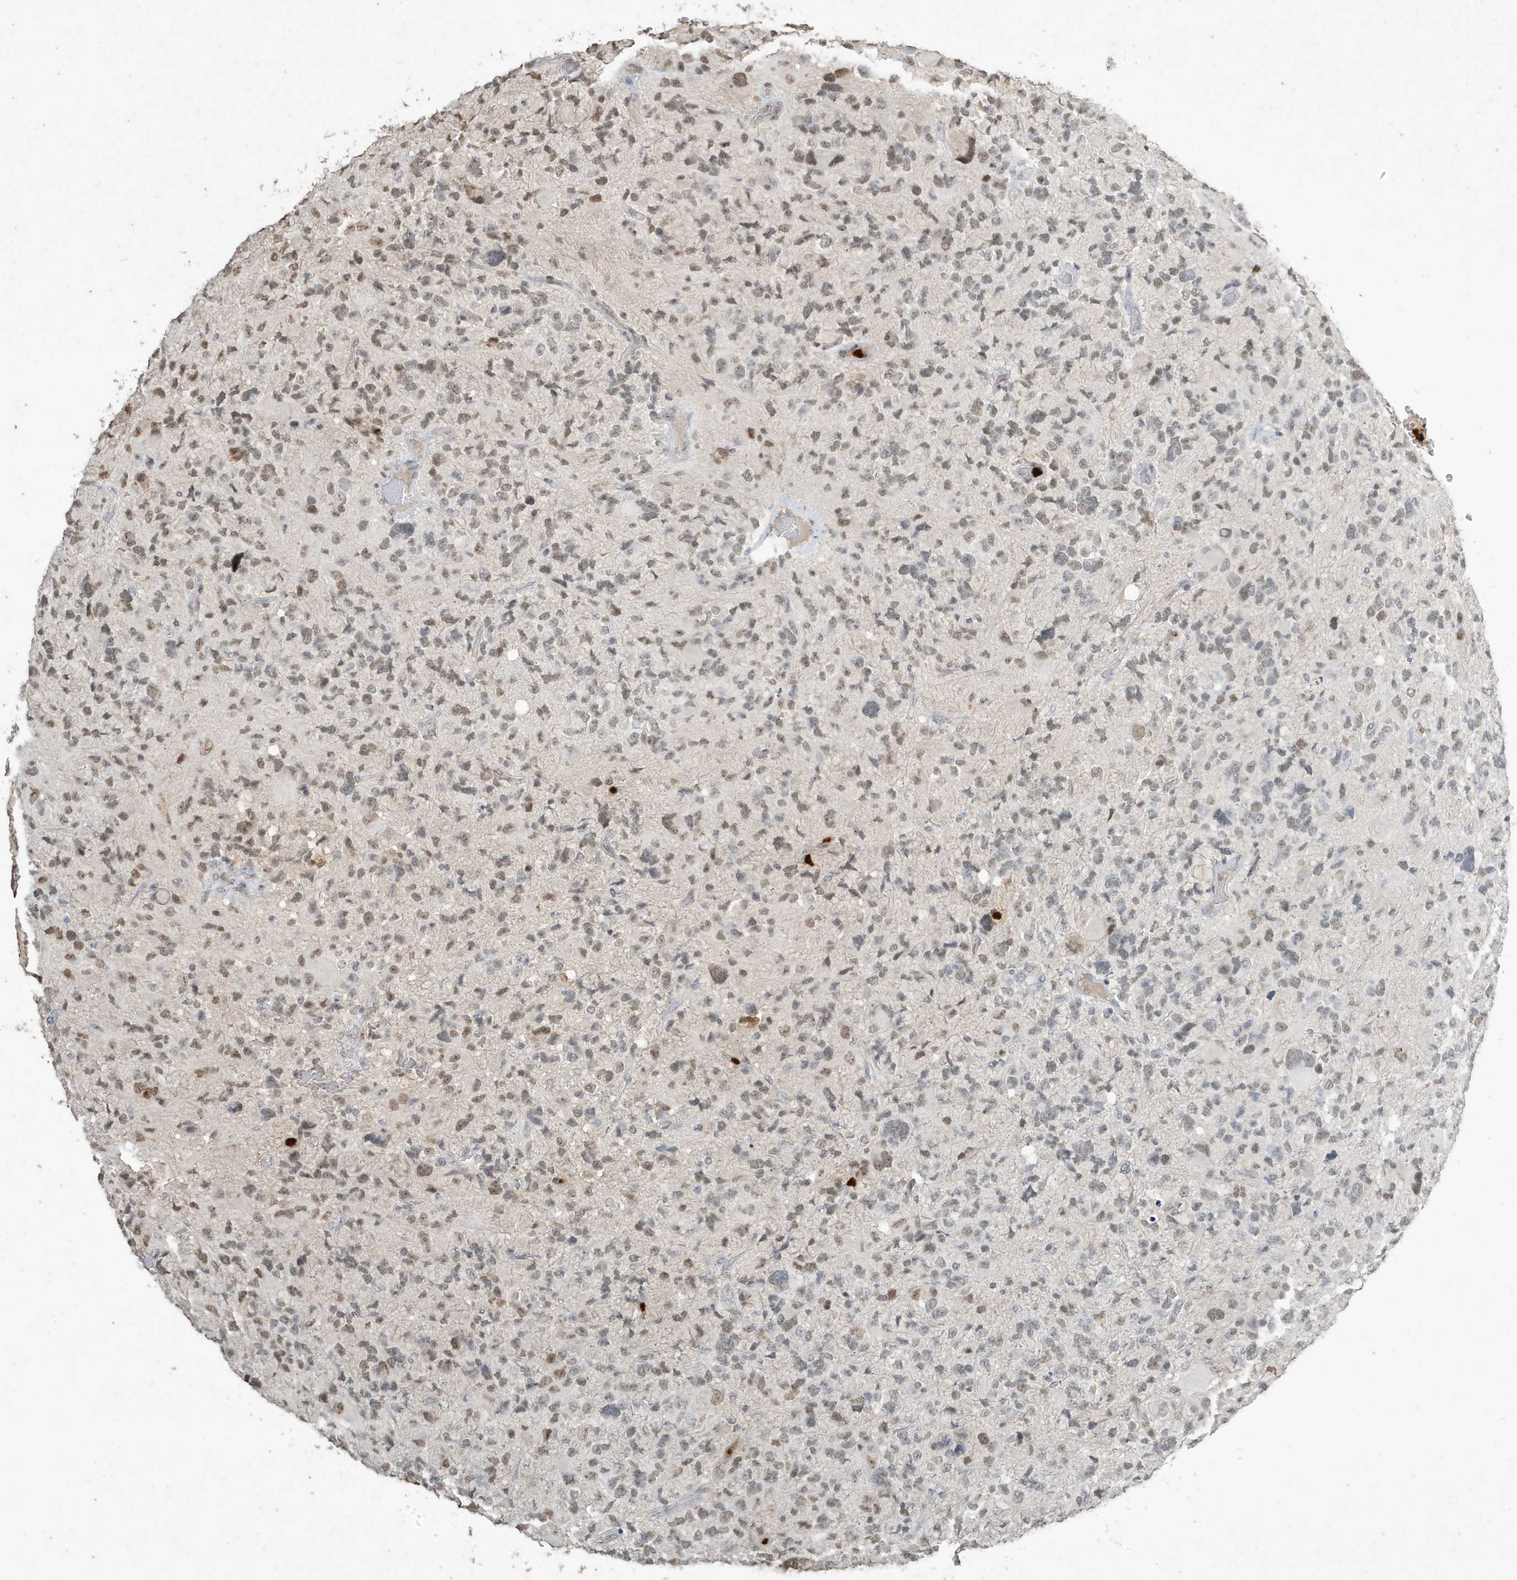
{"staining": {"intensity": "weak", "quantity": ">75%", "location": "nuclear"}, "tissue": "glioma", "cell_type": "Tumor cells", "image_type": "cancer", "snomed": [{"axis": "morphology", "description": "Glioma, malignant, High grade"}, {"axis": "topography", "description": "Brain"}], "caption": "Weak nuclear protein staining is seen in about >75% of tumor cells in glioma. Nuclei are stained in blue.", "gene": "DEFA1", "patient": {"sex": "male", "age": 48}}